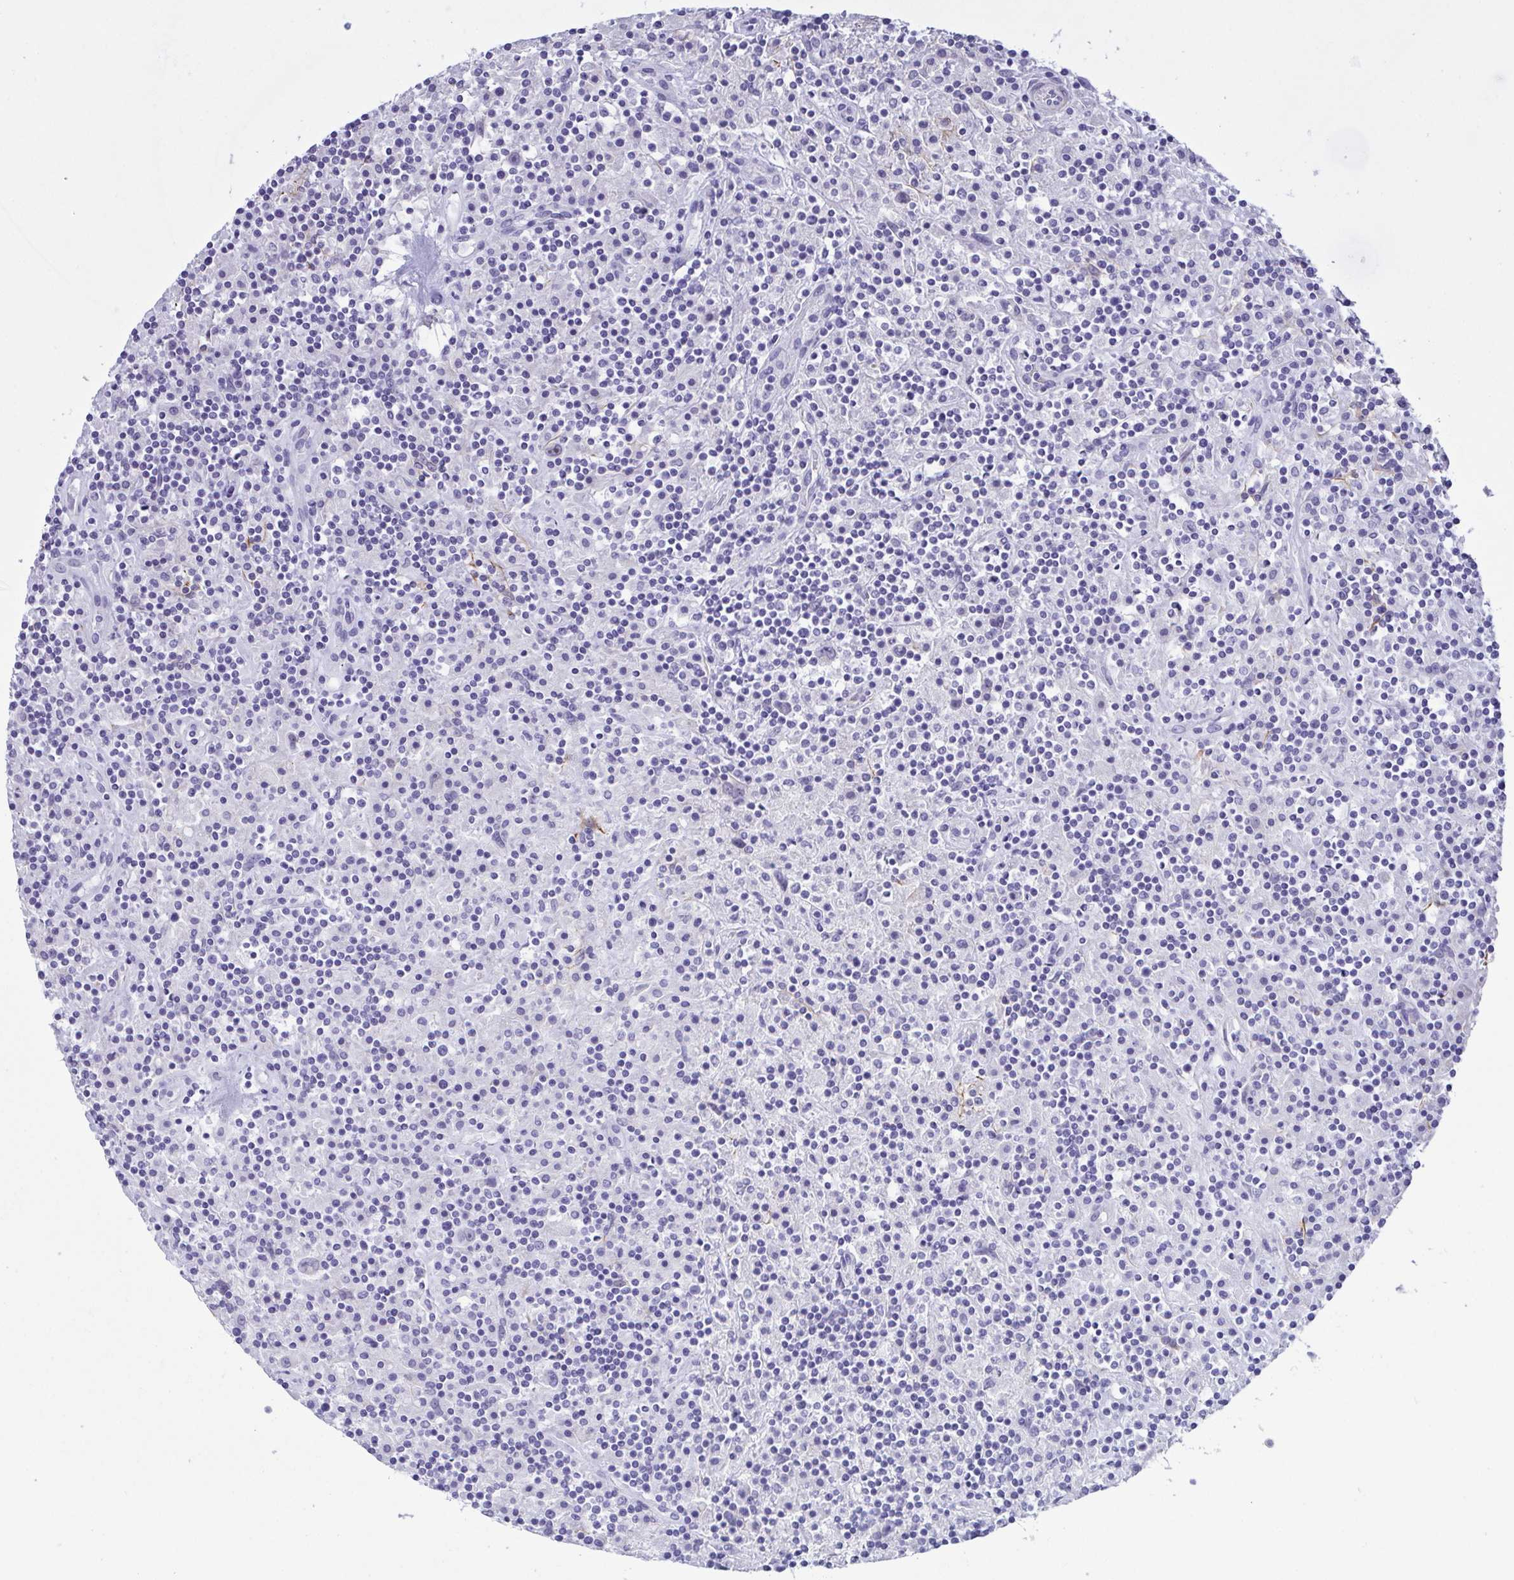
{"staining": {"intensity": "negative", "quantity": "none", "location": "none"}, "tissue": "lymphoma", "cell_type": "Tumor cells", "image_type": "cancer", "snomed": [{"axis": "morphology", "description": "Hodgkin's disease, NOS"}, {"axis": "topography", "description": "Lymph node"}], "caption": "The histopathology image demonstrates no staining of tumor cells in Hodgkin's disease. The staining was performed using DAB (3,3'-diaminobenzidine) to visualize the protein expression in brown, while the nuclei were stained in blue with hematoxylin (Magnification: 20x).", "gene": "MYL7", "patient": {"sex": "male", "age": 70}}